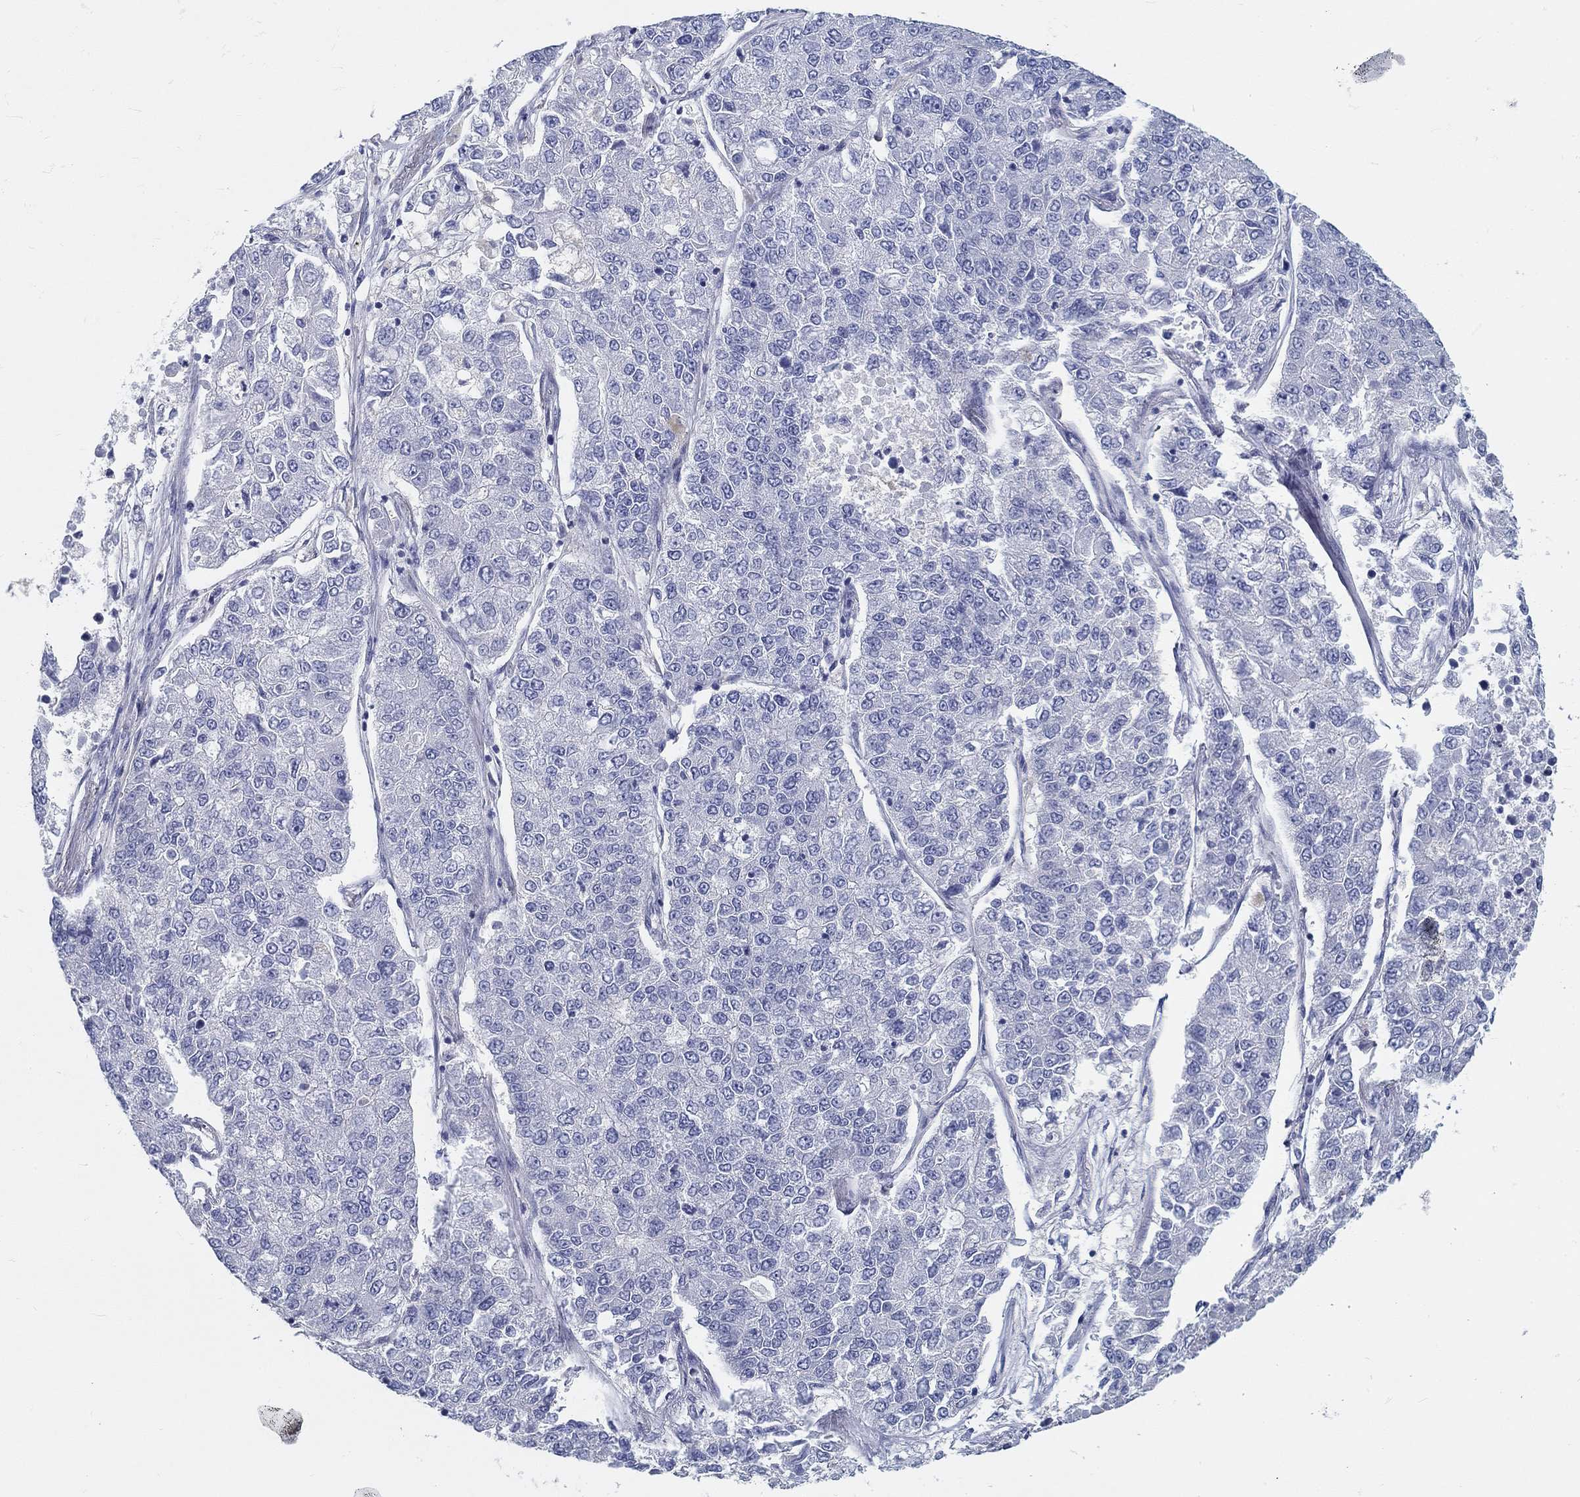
{"staining": {"intensity": "negative", "quantity": "none", "location": "none"}, "tissue": "lung cancer", "cell_type": "Tumor cells", "image_type": "cancer", "snomed": [{"axis": "morphology", "description": "Adenocarcinoma, NOS"}, {"axis": "topography", "description": "Lung"}], "caption": "This histopathology image is of lung cancer (adenocarcinoma) stained with immunohistochemistry (IHC) to label a protein in brown with the nuclei are counter-stained blue. There is no positivity in tumor cells. (DAB immunohistochemistry (IHC) visualized using brightfield microscopy, high magnification).", "gene": "CRYGD", "patient": {"sex": "male", "age": 49}}